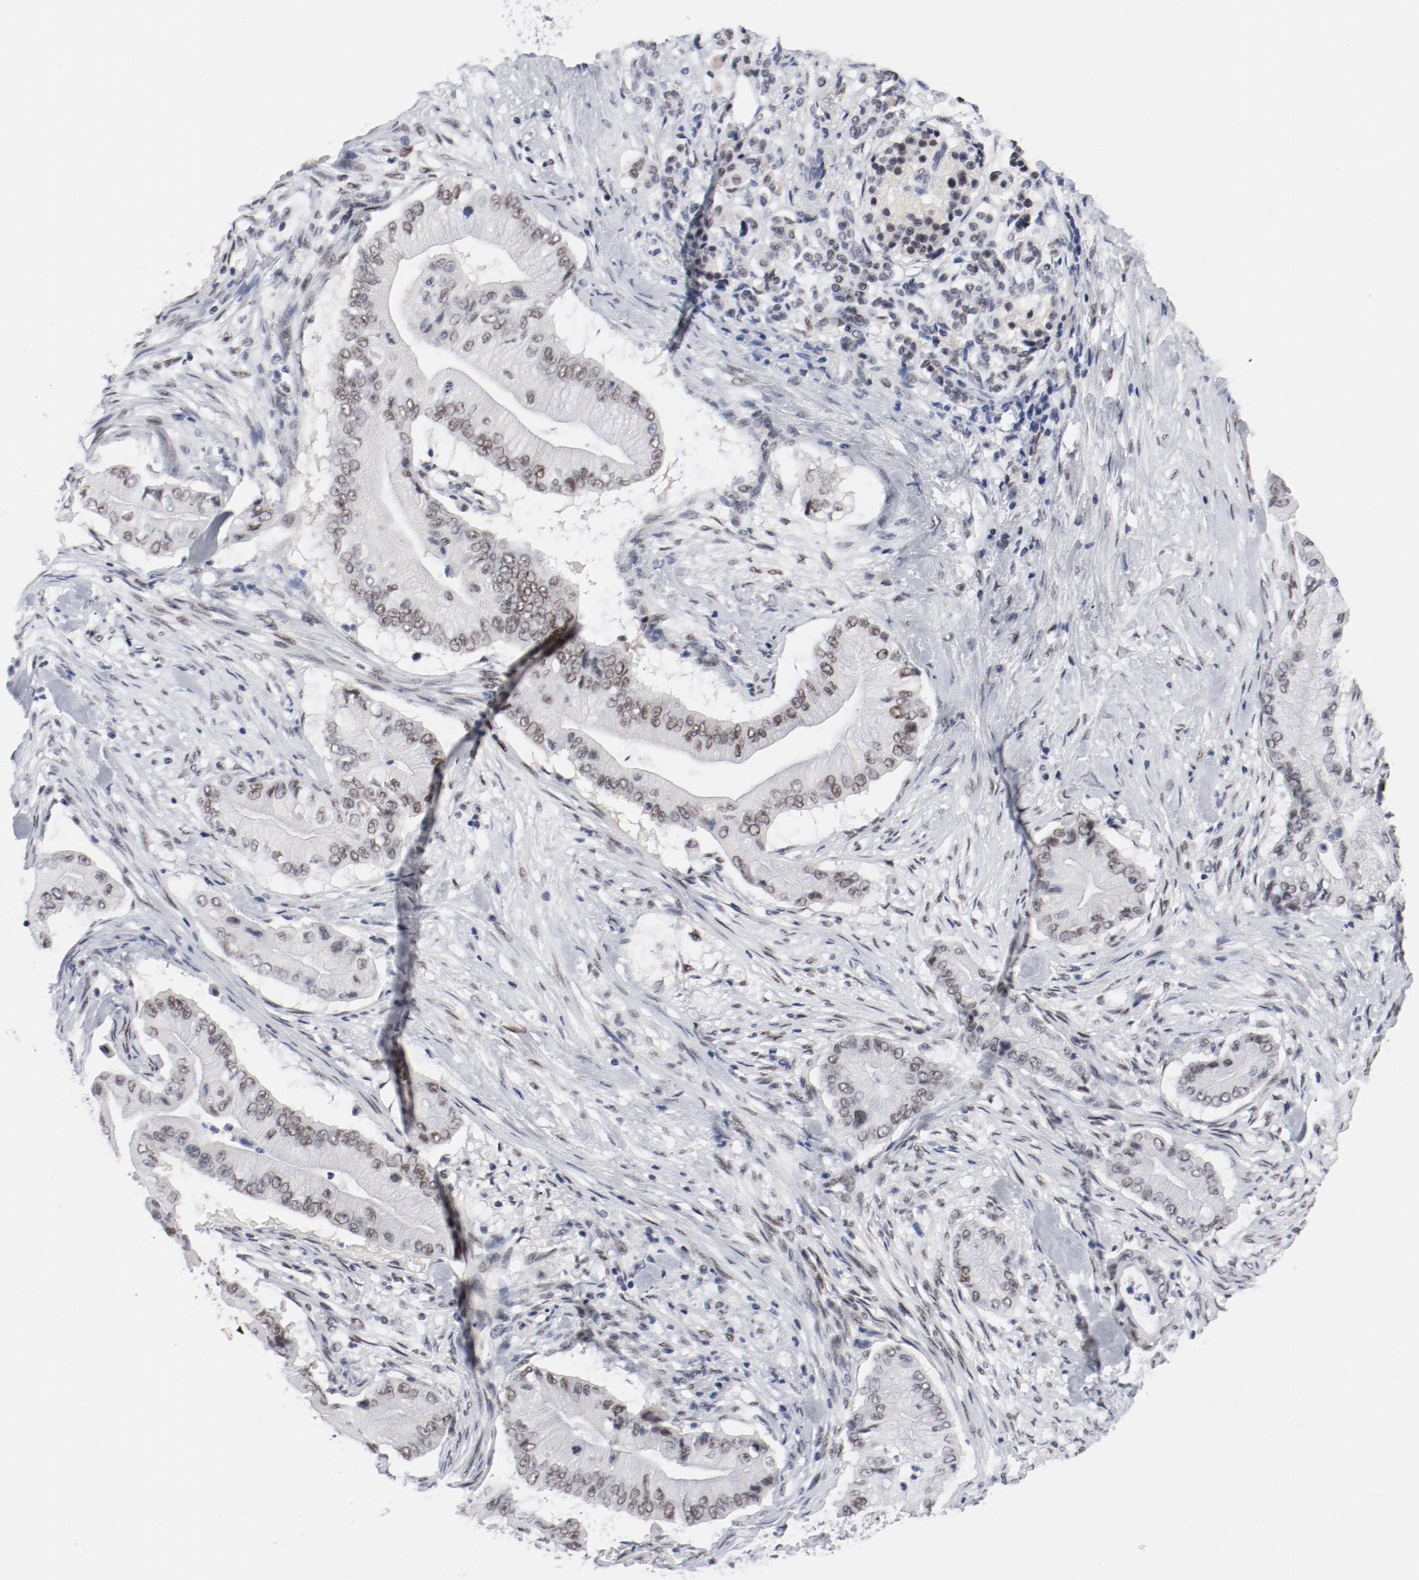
{"staining": {"intensity": "weak", "quantity": ">75%", "location": "nuclear"}, "tissue": "pancreatic cancer", "cell_type": "Tumor cells", "image_type": "cancer", "snomed": [{"axis": "morphology", "description": "Adenocarcinoma, NOS"}, {"axis": "topography", "description": "Pancreas"}], "caption": "Immunohistochemical staining of human pancreatic cancer displays low levels of weak nuclear expression in about >75% of tumor cells. (Stains: DAB (3,3'-diaminobenzidine) in brown, nuclei in blue, Microscopy: brightfield microscopy at high magnification).", "gene": "ARNT", "patient": {"sex": "male", "age": 62}}